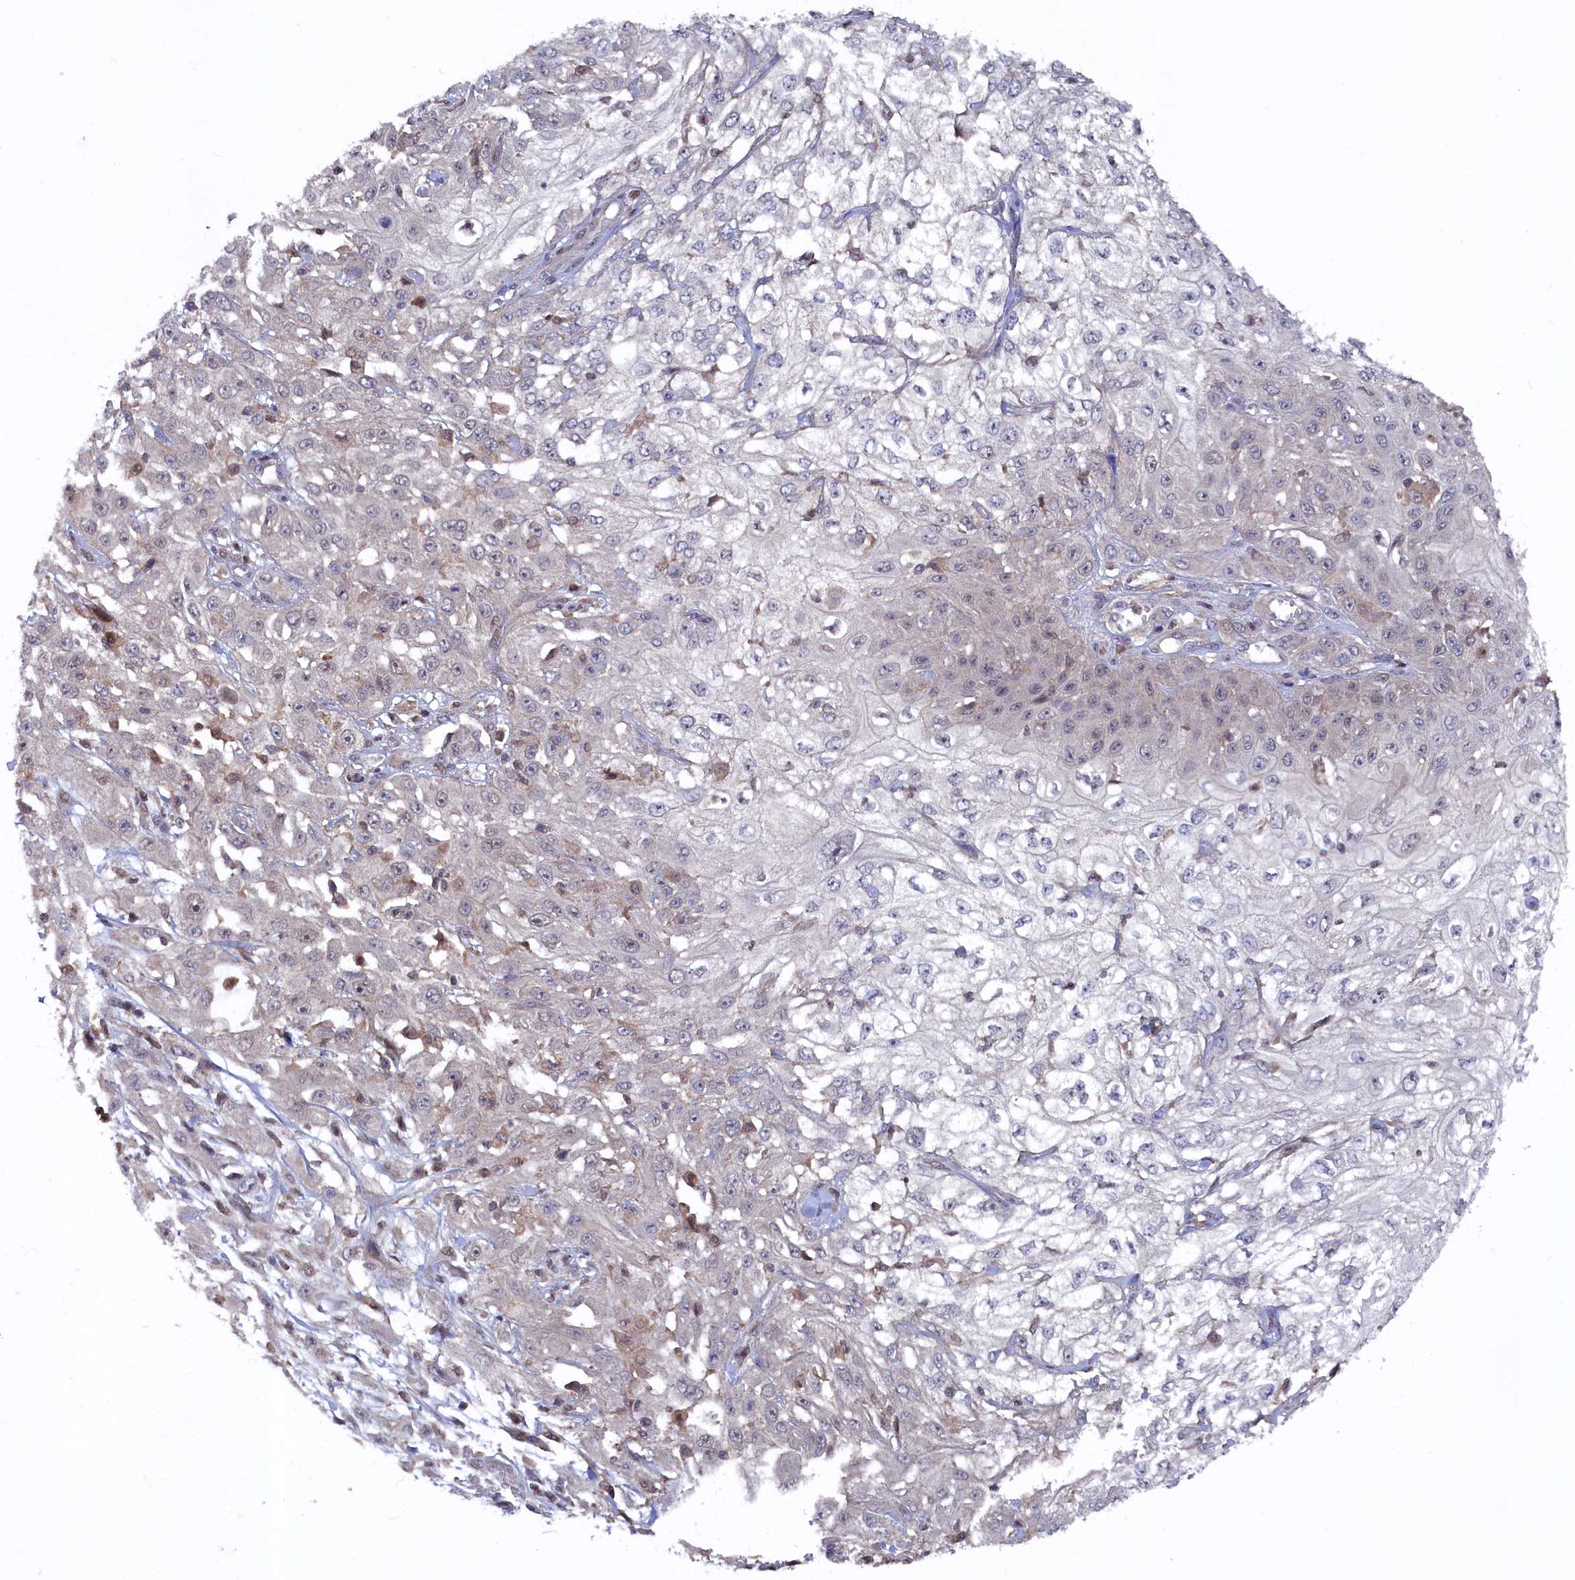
{"staining": {"intensity": "negative", "quantity": "none", "location": "none"}, "tissue": "skin cancer", "cell_type": "Tumor cells", "image_type": "cancer", "snomed": [{"axis": "morphology", "description": "Squamous cell carcinoma, NOS"}, {"axis": "morphology", "description": "Squamous cell carcinoma, metastatic, NOS"}, {"axis": "topography", "description": "Skin"}, {"axis": "topography", "description": "Lymph node"}], "caption": "The micrograph displays no staining of tumor cells in skin cancer. (Stains: DAB (3,3'-diaminobenzidine) immunohistochemistry (IHC) with hematoxylin counter stain, Microscopy: brightfield microscopy at high magnification).", "gene": "TMC5", "patient": {"sex": "male", "age": 75}}